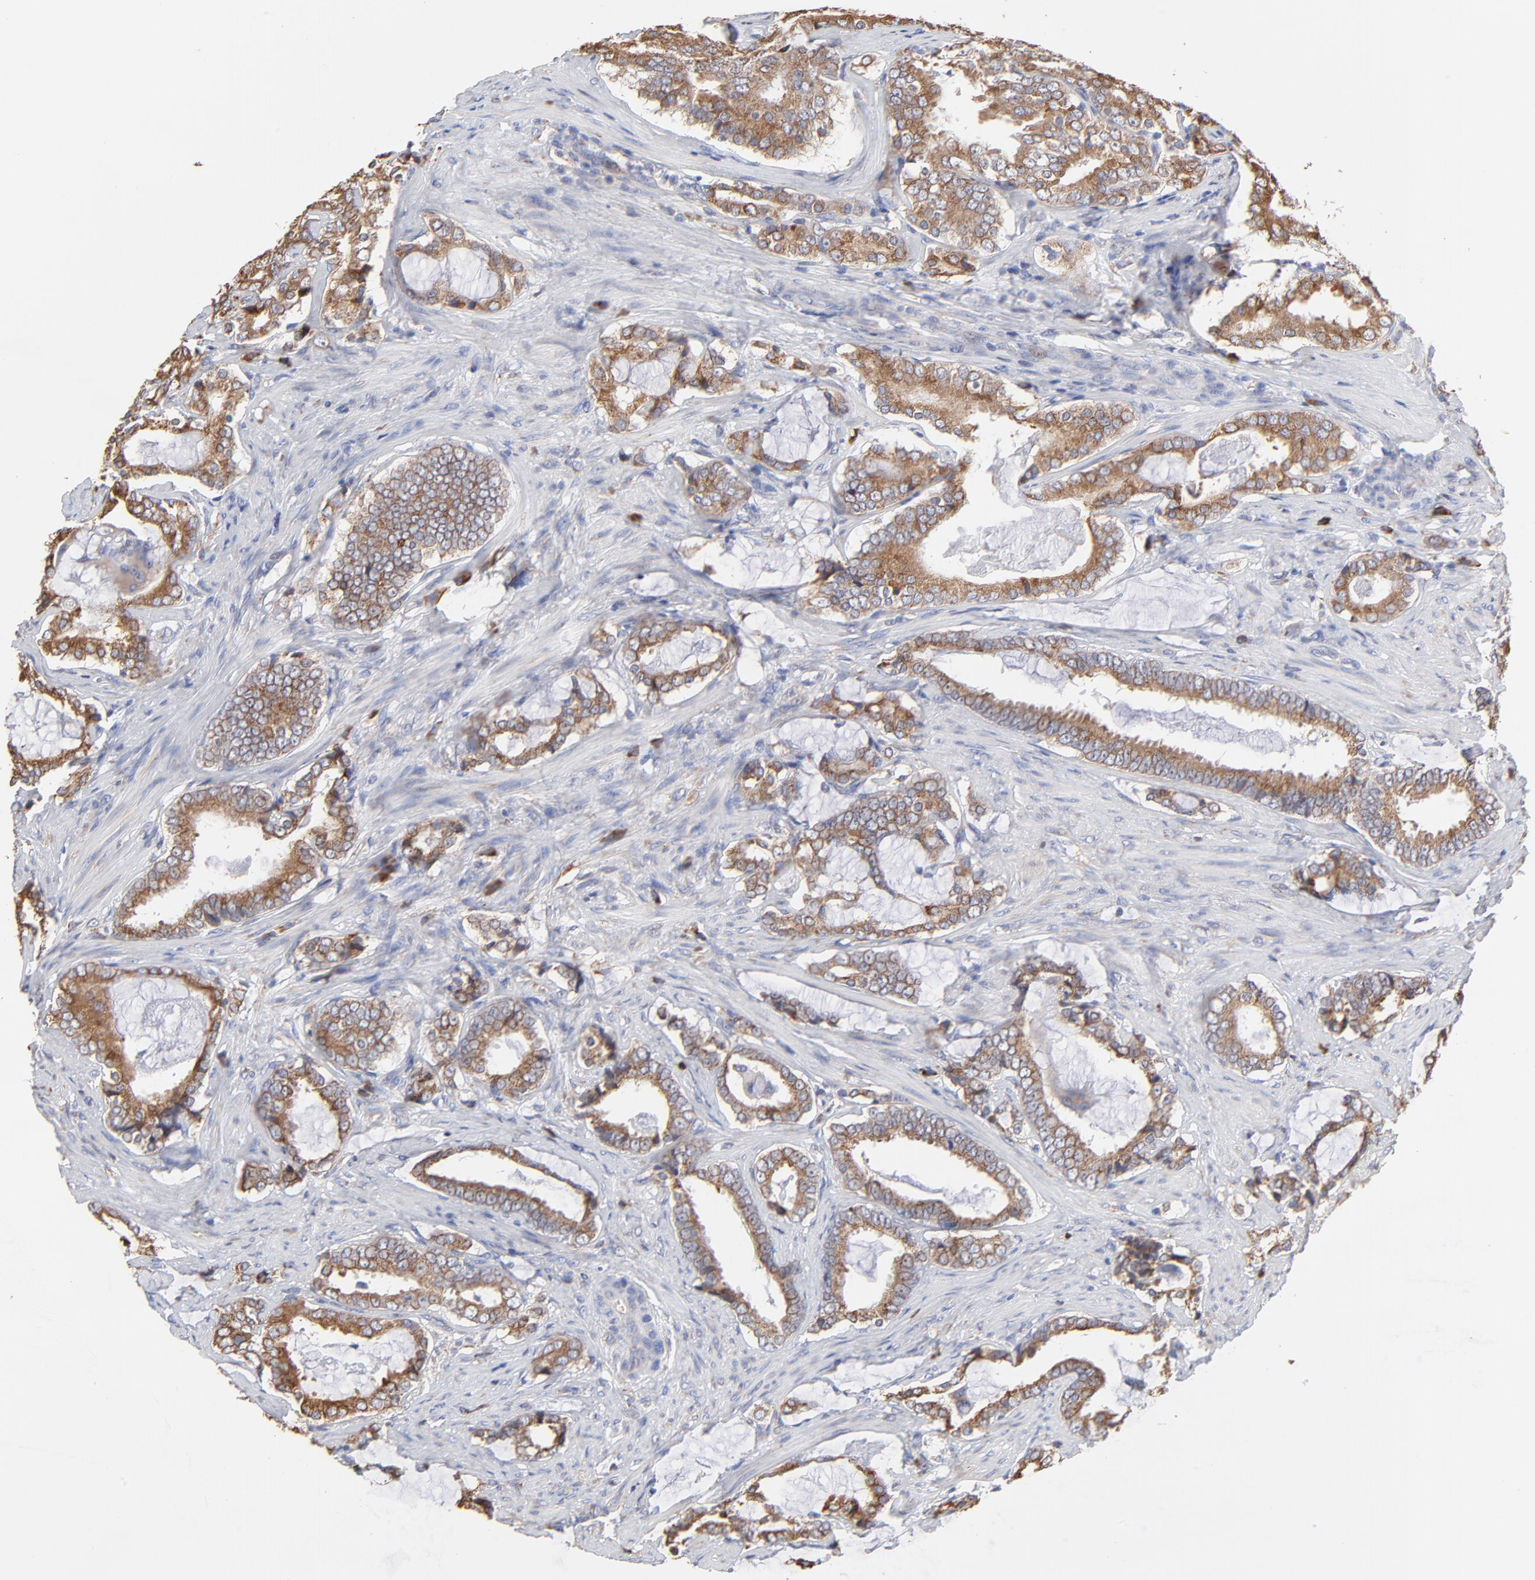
{"staining": {"intensity": "moderate", "quantity": ">75%", "location": "cytoplasmic/membranous"}, "tissue": "prostate cancer", "cell_type": "Tumor cells", "image_type": "cancer", "snomed": [{"axis": "morphology", "description": "Adenocarcinoma, Low grade"}, {"axis": "topography", "description": "Prostate"}], "caption": "There is medium levels of moderate cytoplasmic/membranous expression in tumor cells of prostate cancer, as demonstrated by immunohistochemical staining (brown color).", "gene": "LMAN1", "patient": {"sex": "male", "age": 59}}